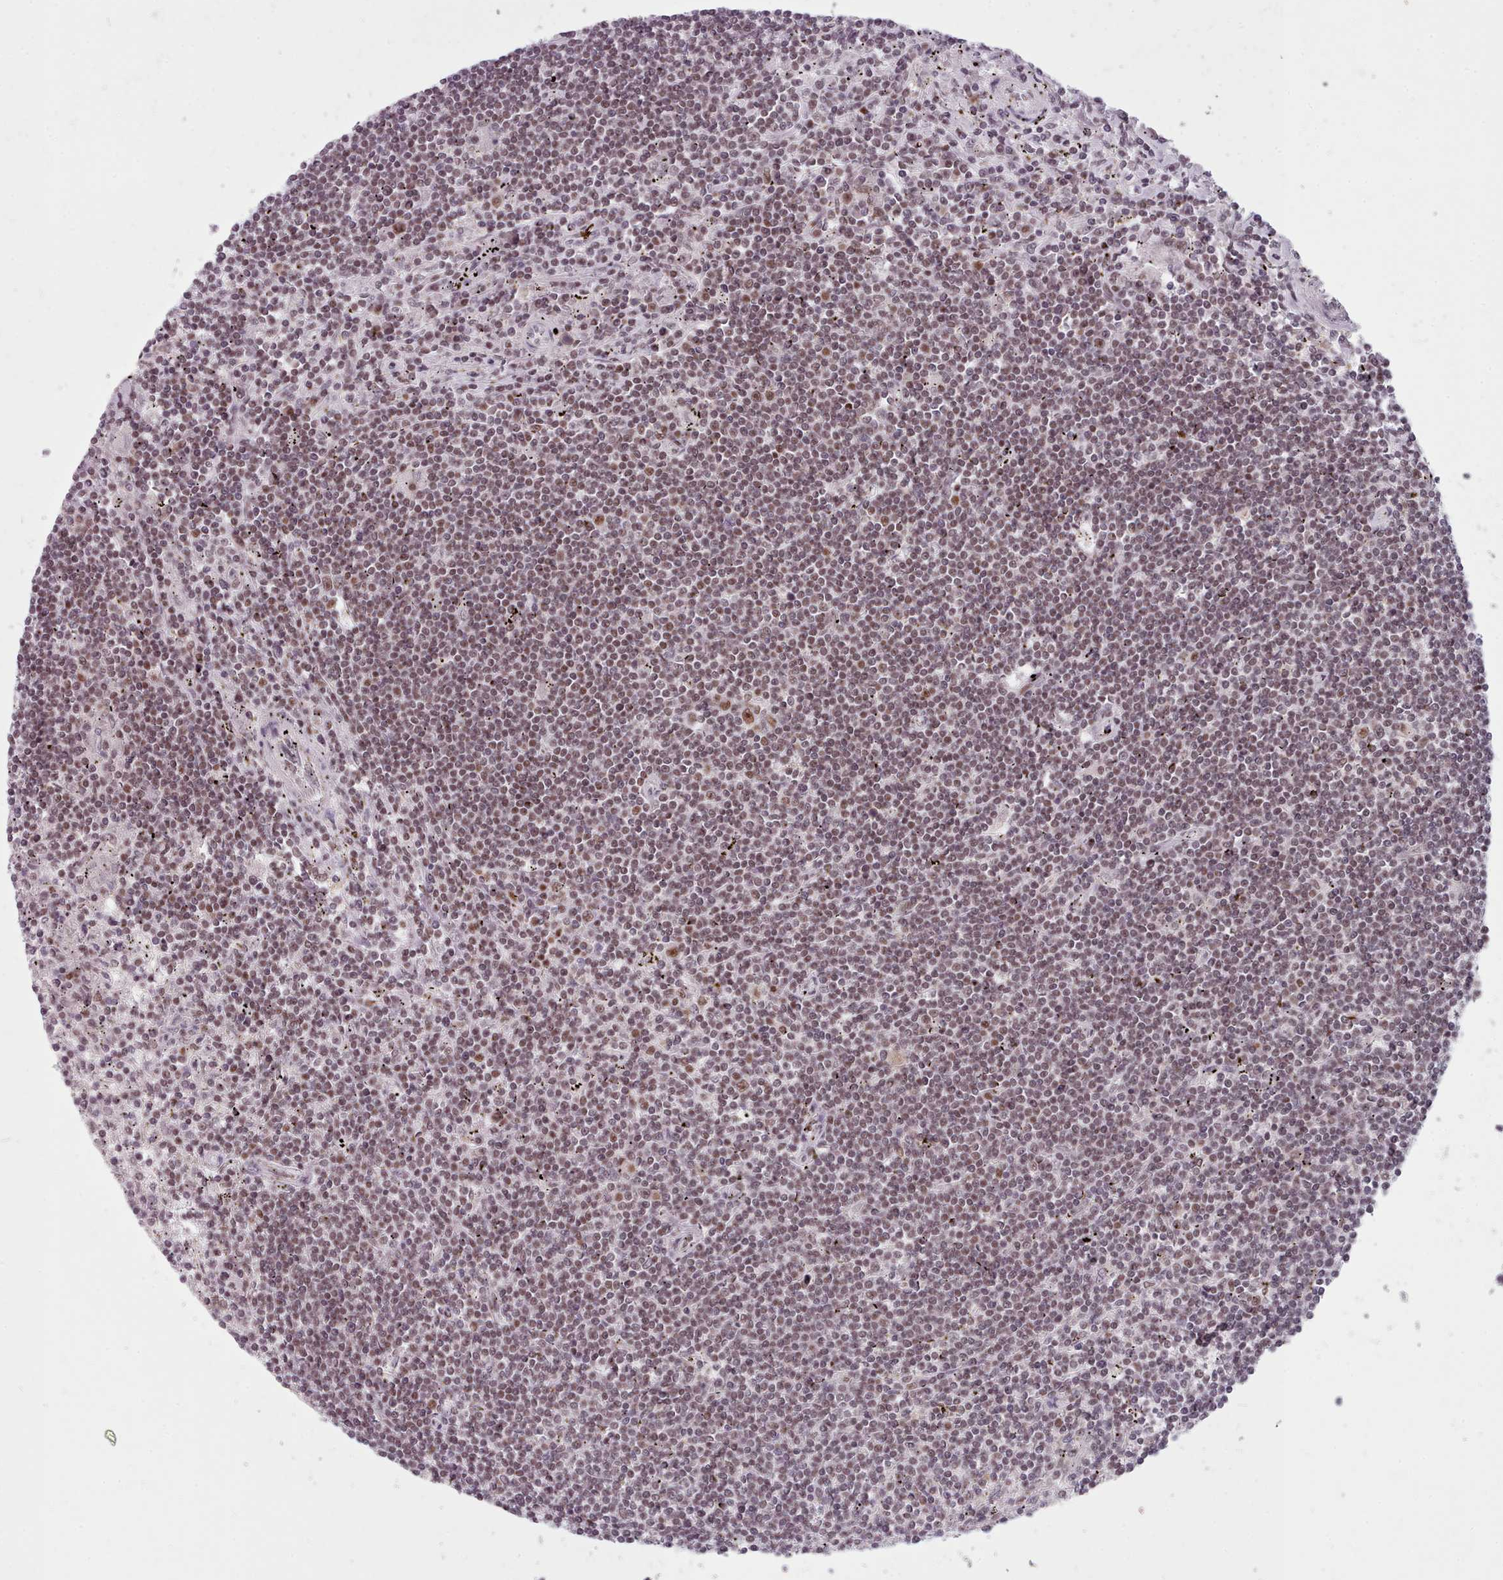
{"staining": {"intensity": "moderate", "quantity": ">75%", "location": "nuclear"}, "tissue": "lymphoma", "cell_type": "Tumor cells", "image_type": "cancer", "snomed": [{"axis": "morphology", "description": "Malignant lymphoma, non-Hodgkin's type, Low grade"}, {"axis": "topography", "description": "Spleen"}], "caption": "Tumor cells reveal moderate nuclear staining in about >75% of cells in lymphoma.", "gene": "SRSF9", "patient": {"sex": "male", "age": 76}}